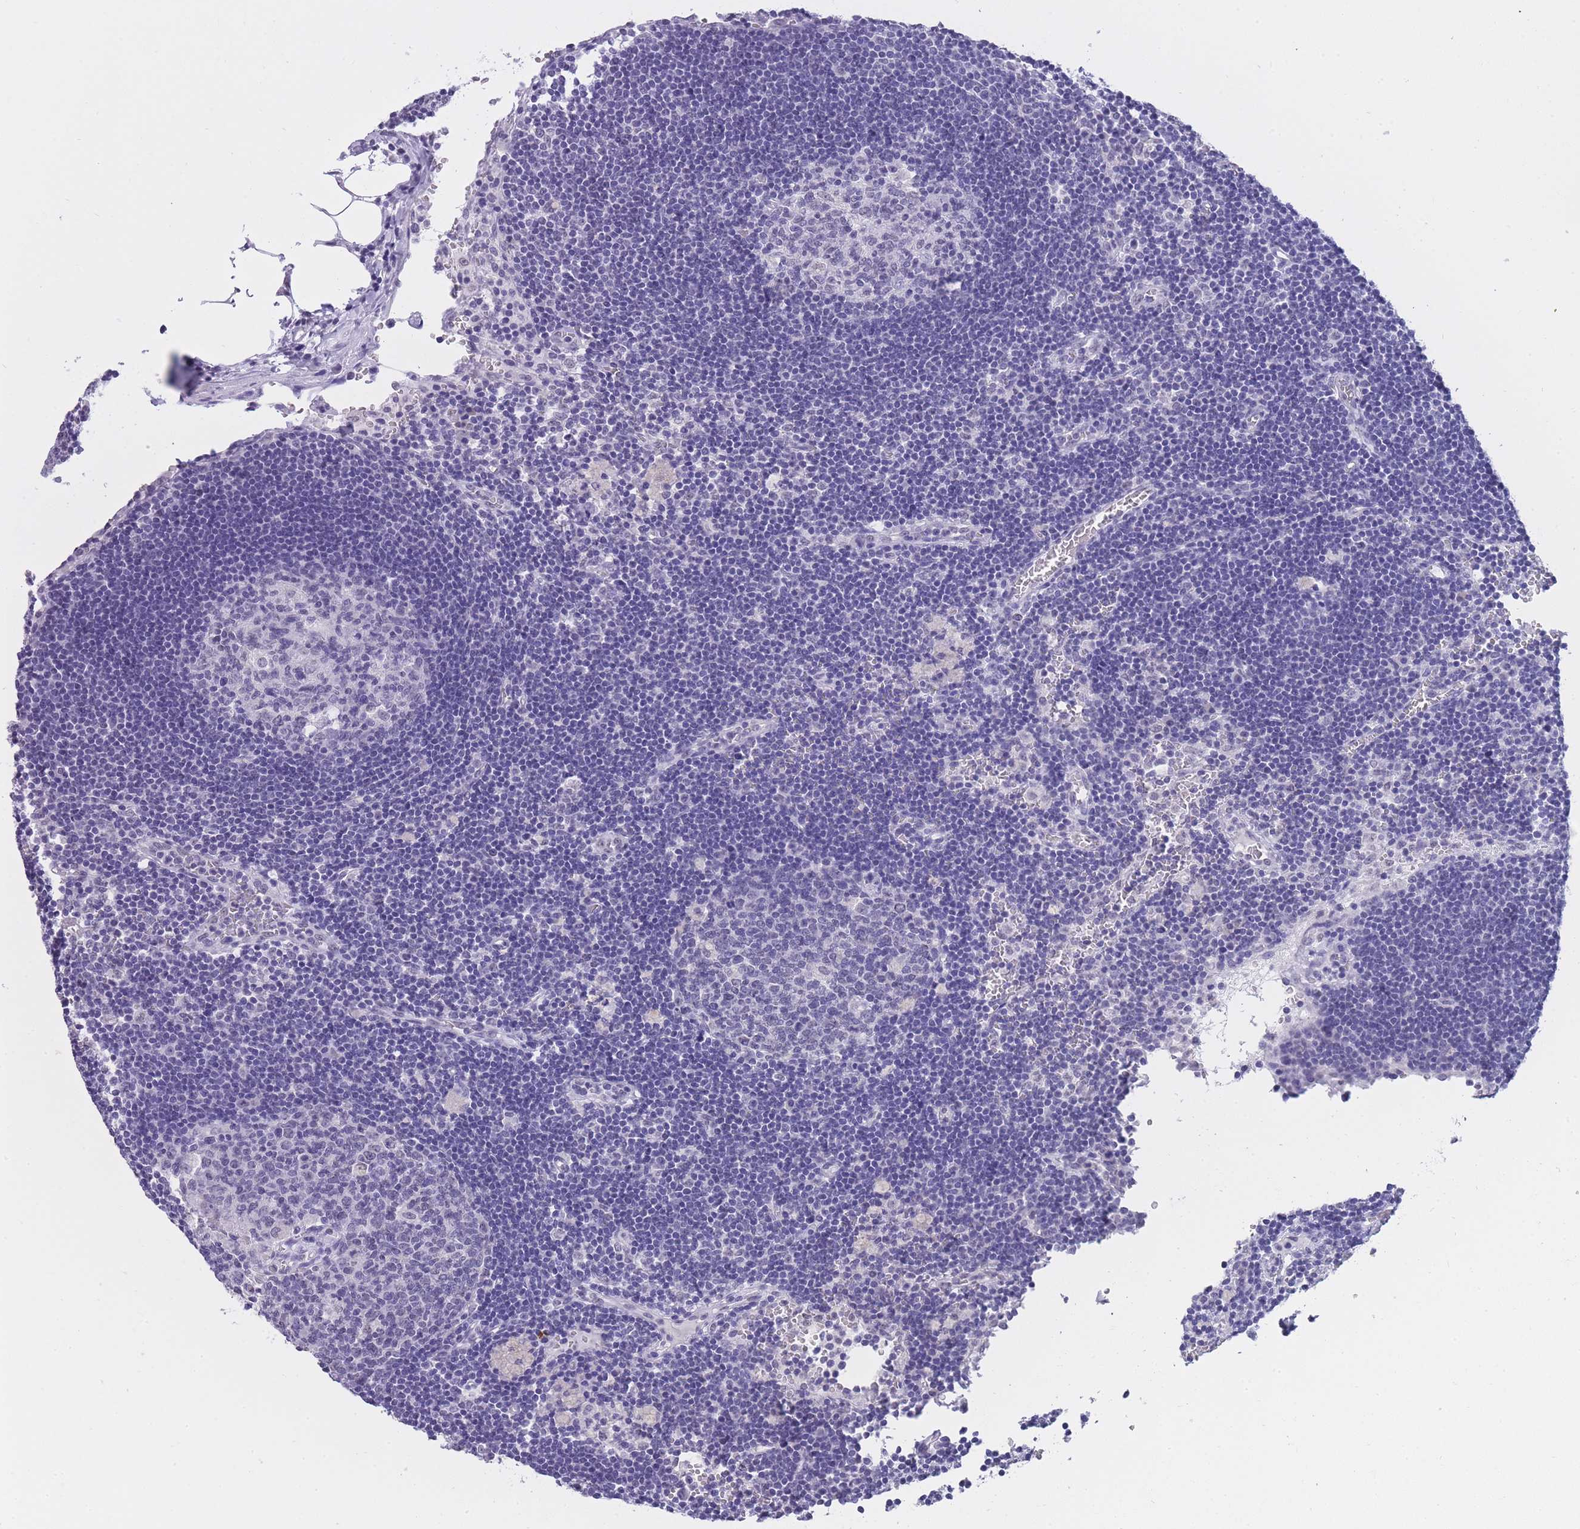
{"staining": {"intensity": "negative", "quantity": "none", "location": "none"}, "tissue": "lymph node", "cell_type": "Germinal center cells", "image_type": "normal", "snomed": [{"axis": "morphology", "description": "Normal tissue, NOS"}, {"axis": "topography", "description": "Lymph node"}], "caption": "This is a micrograph of immunohistochemistry (IHC) staining of unremarkable lymph node, which shows no staining in germinal center cells. Nuclei are stained in blue.", "gene": "FRAT2", "patient": {"sex": "male", "age": 62}}